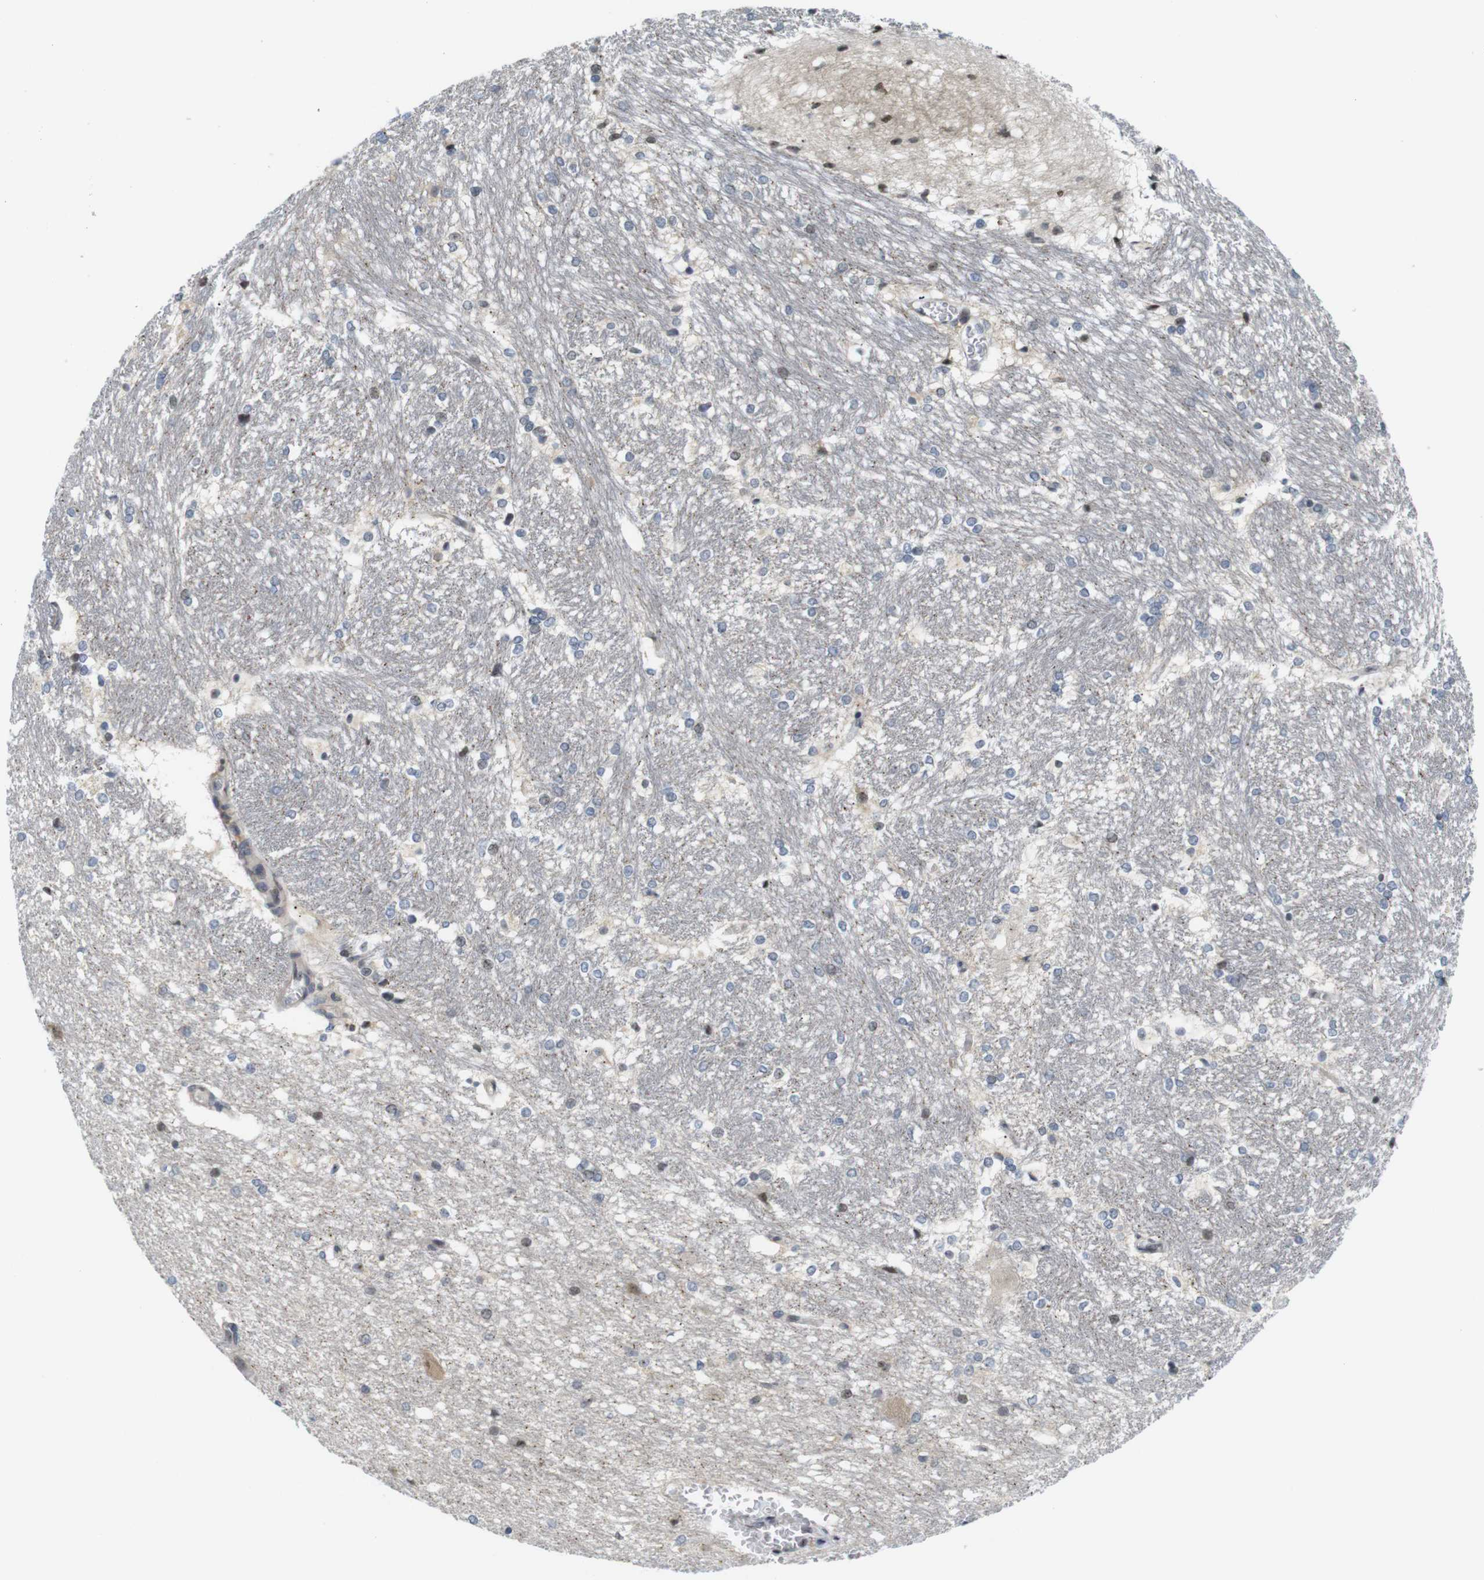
{"staining": {"intensity": "weak", "quantity": "<25%", "location": "cytoplasmic/membranous,nuclear"}, "tissue": "hippocampus", "cell_type": "Glial cells", "image_type": "normal", "snomed": [{"axis": "morphology", "description": "Normal tissue, NOS"}, {"axis": "topography", "description": "Hippocampus"}], "caption": "Hippocampus stained for a protein using IHC exhibits no staining glial cells.", "gene": "MBD1", "patient": {"sex": "female", "age": 19}}